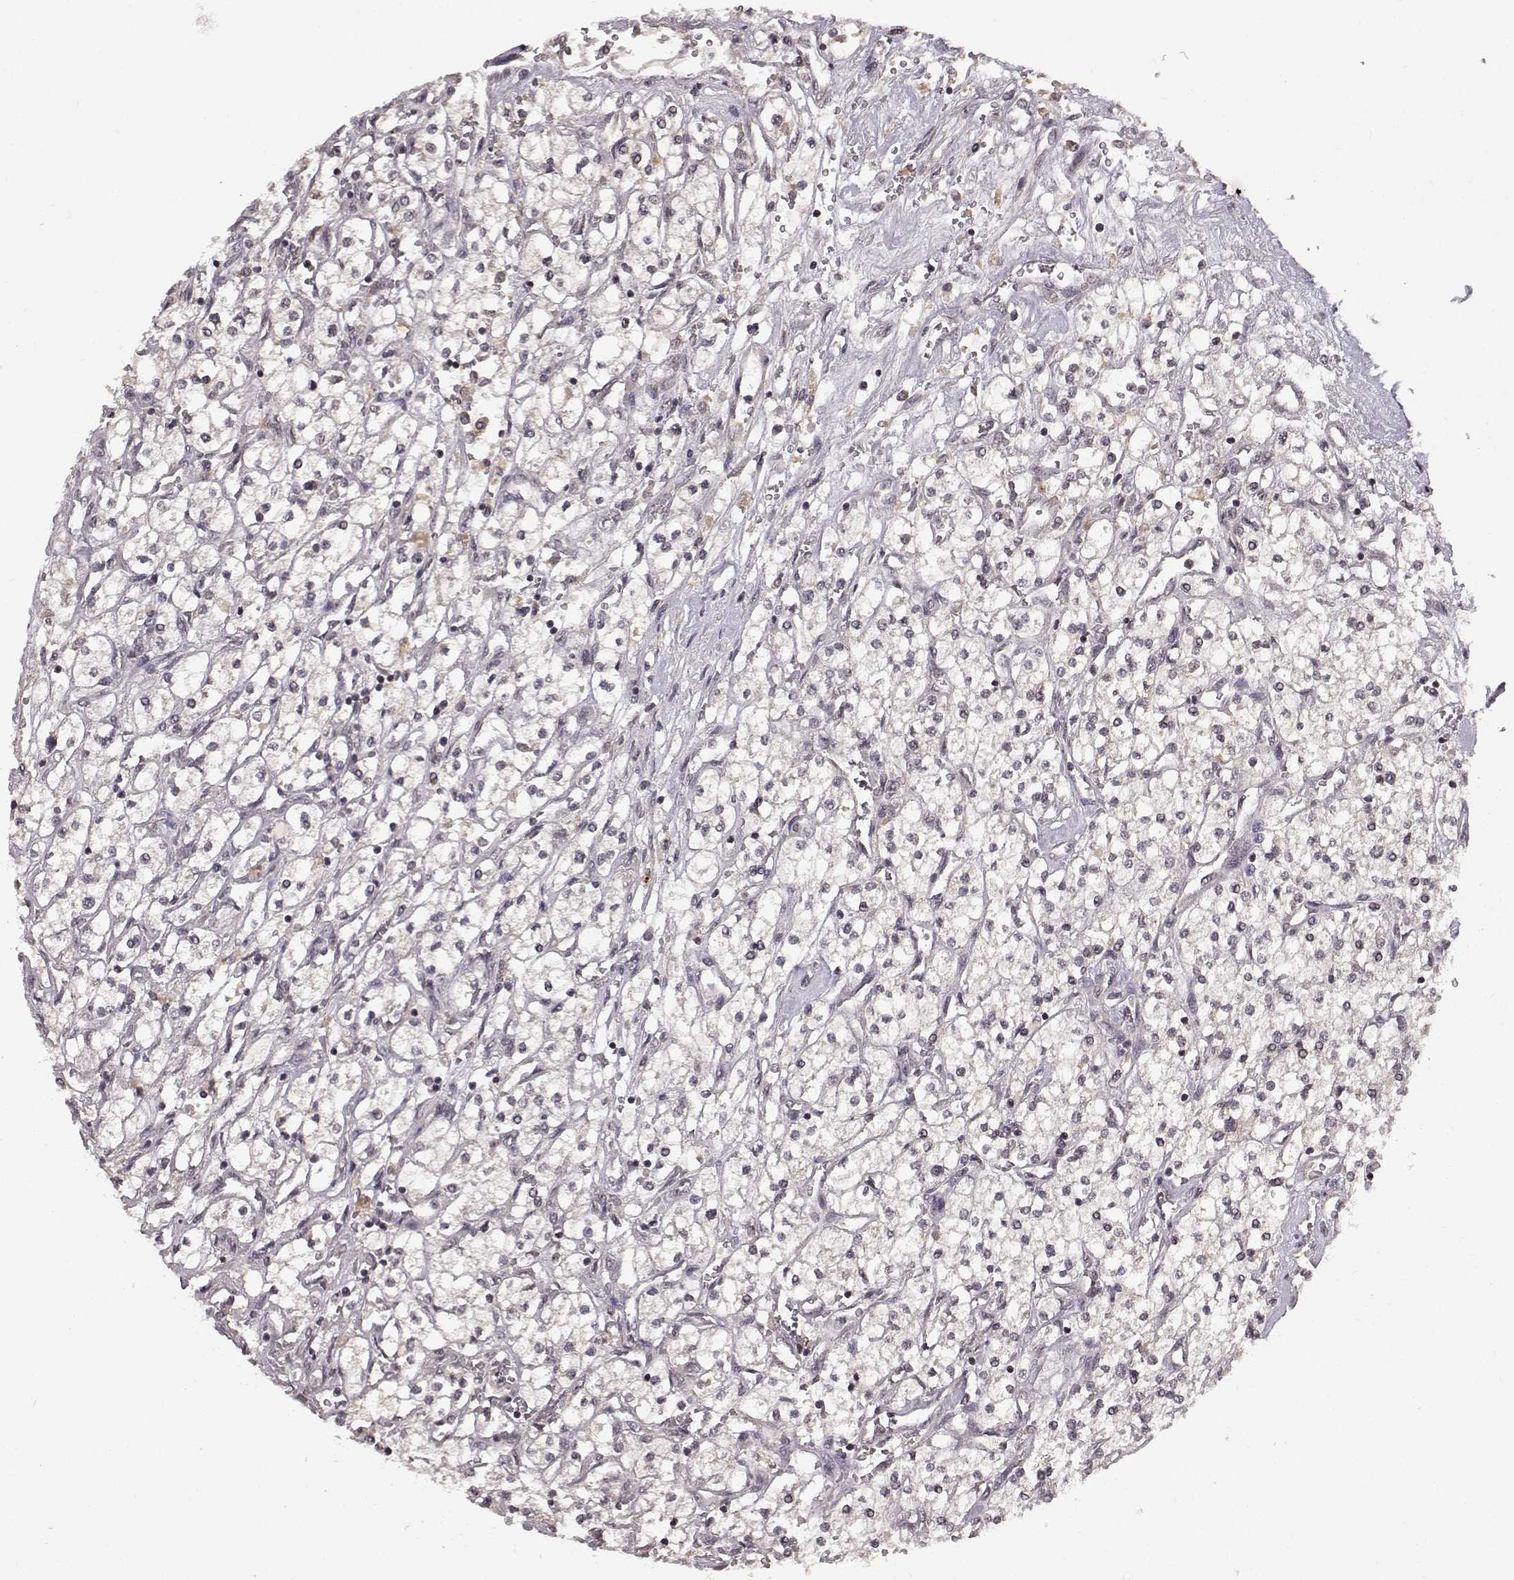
{"staining": {"intensity": "negative", "quantity": "none", "location": "none"}, "tissue": "renal cancer", "cell_type": "Tumor cells", "image_type": "cancer", "snomed": [{"axis": "morphology", "description": "Adenocarcinoma, NOS"}, {"axis": "topography", "description": "Kidney"}], "caption": "A high-resolution image shows immunohistochemistry (IHC) staining of renal cancer, which displays no significant staining in tumor cells. (Brightfield microscopy of DAB (3,3'-diaminobenzidine) IHC at high magnification).", "gene": "NTRK2", "patient": {"sex": "male", "age": 80}}